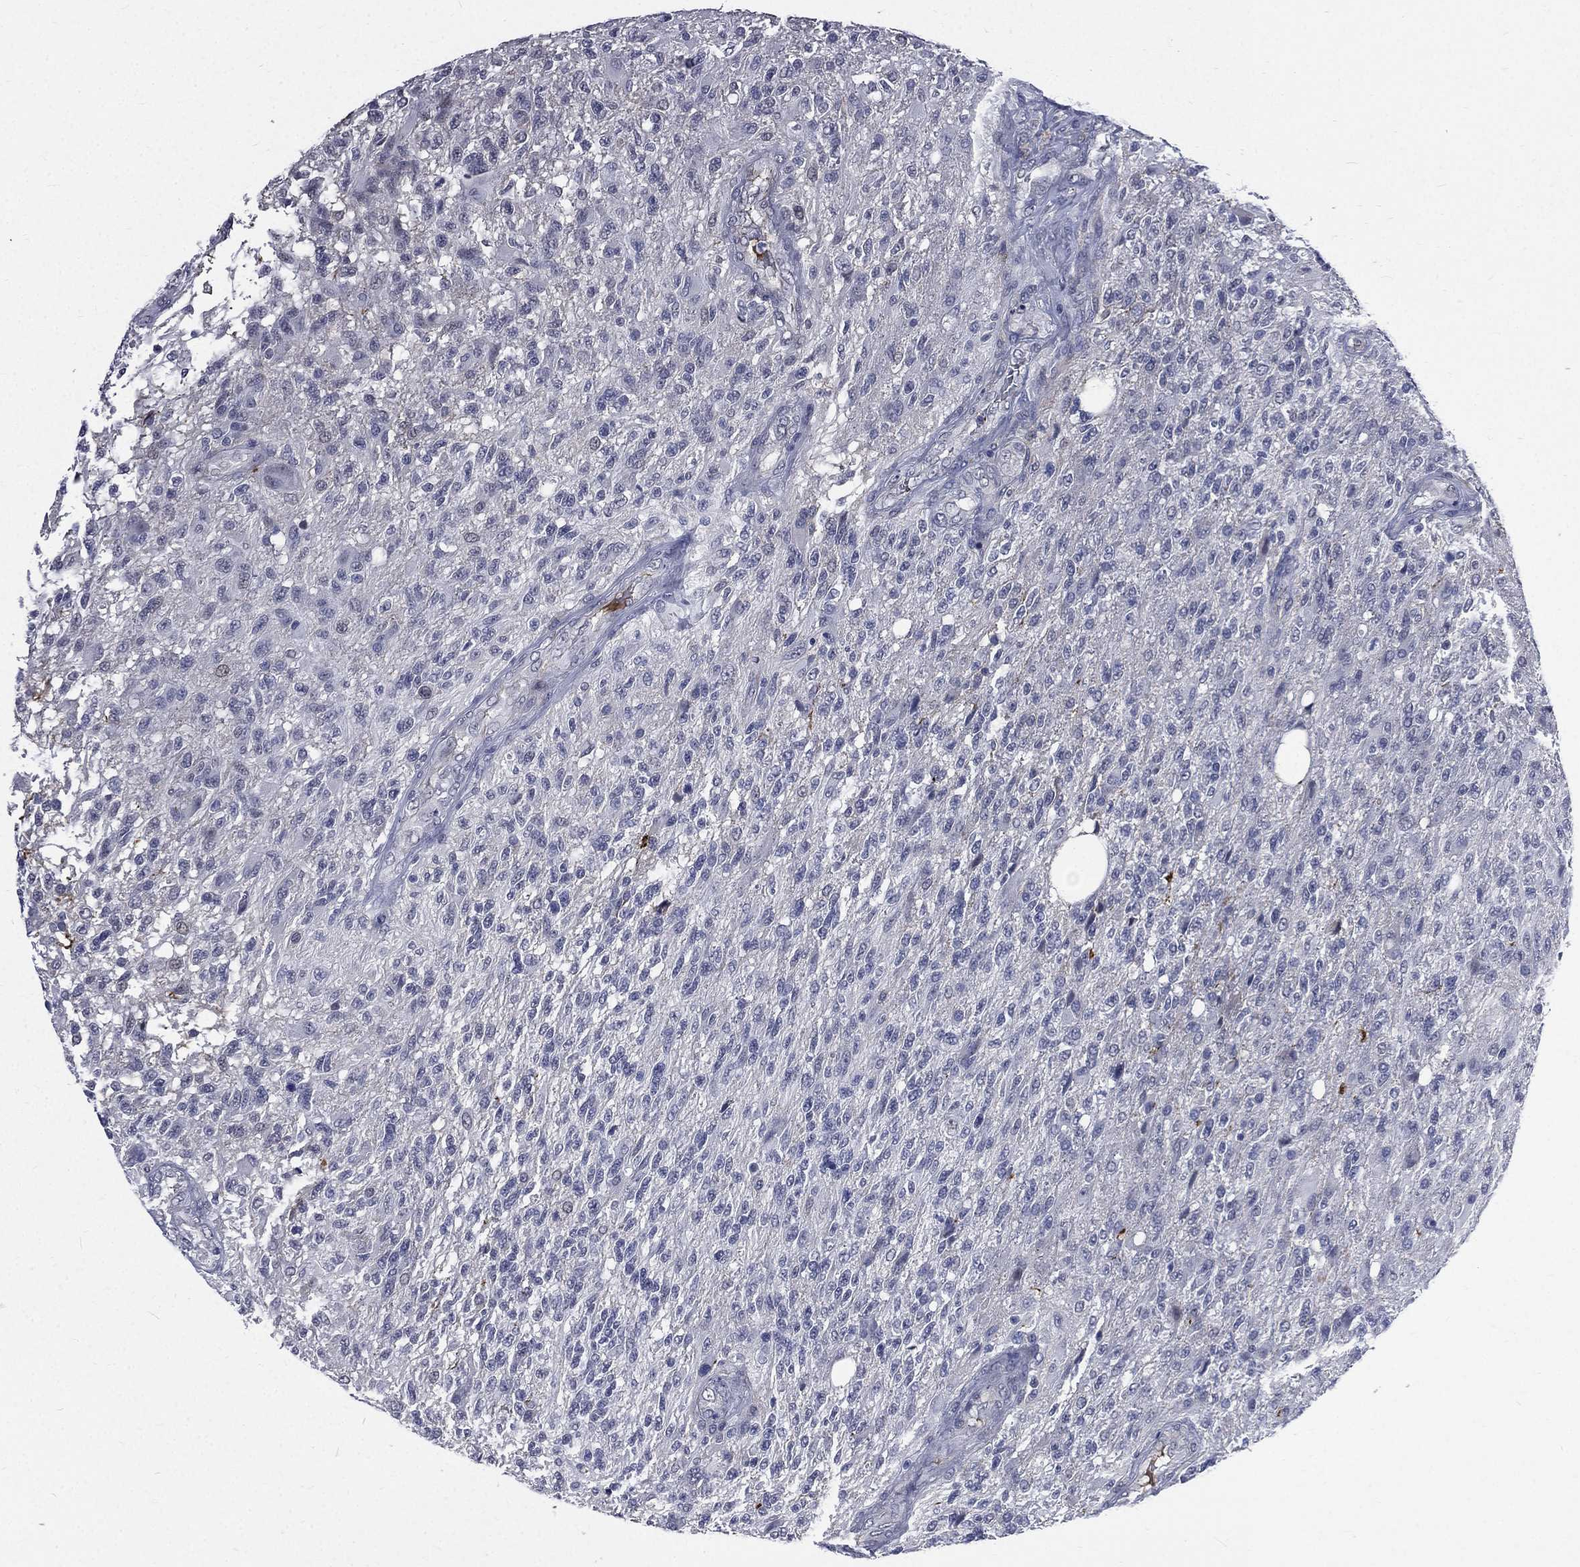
{"staining": {"intensity": "negative", "quantity": "none", "location": "none"}, "tissue": "glioma", "cell_type": "Tumor cells", "image_type": "cancer", "snomed": [{"axis": "morphology", "description": "Glioma, malignant, High grade"}, {"axis": "topography", "description": "Brain"}], "caption": "IHC micrograph of high-grade glioma (malignant) stained for a protein (brown), which displays no expression in tumor cells.", "gene": "FGG", "patient": {"sex": "male", "age": 56}}